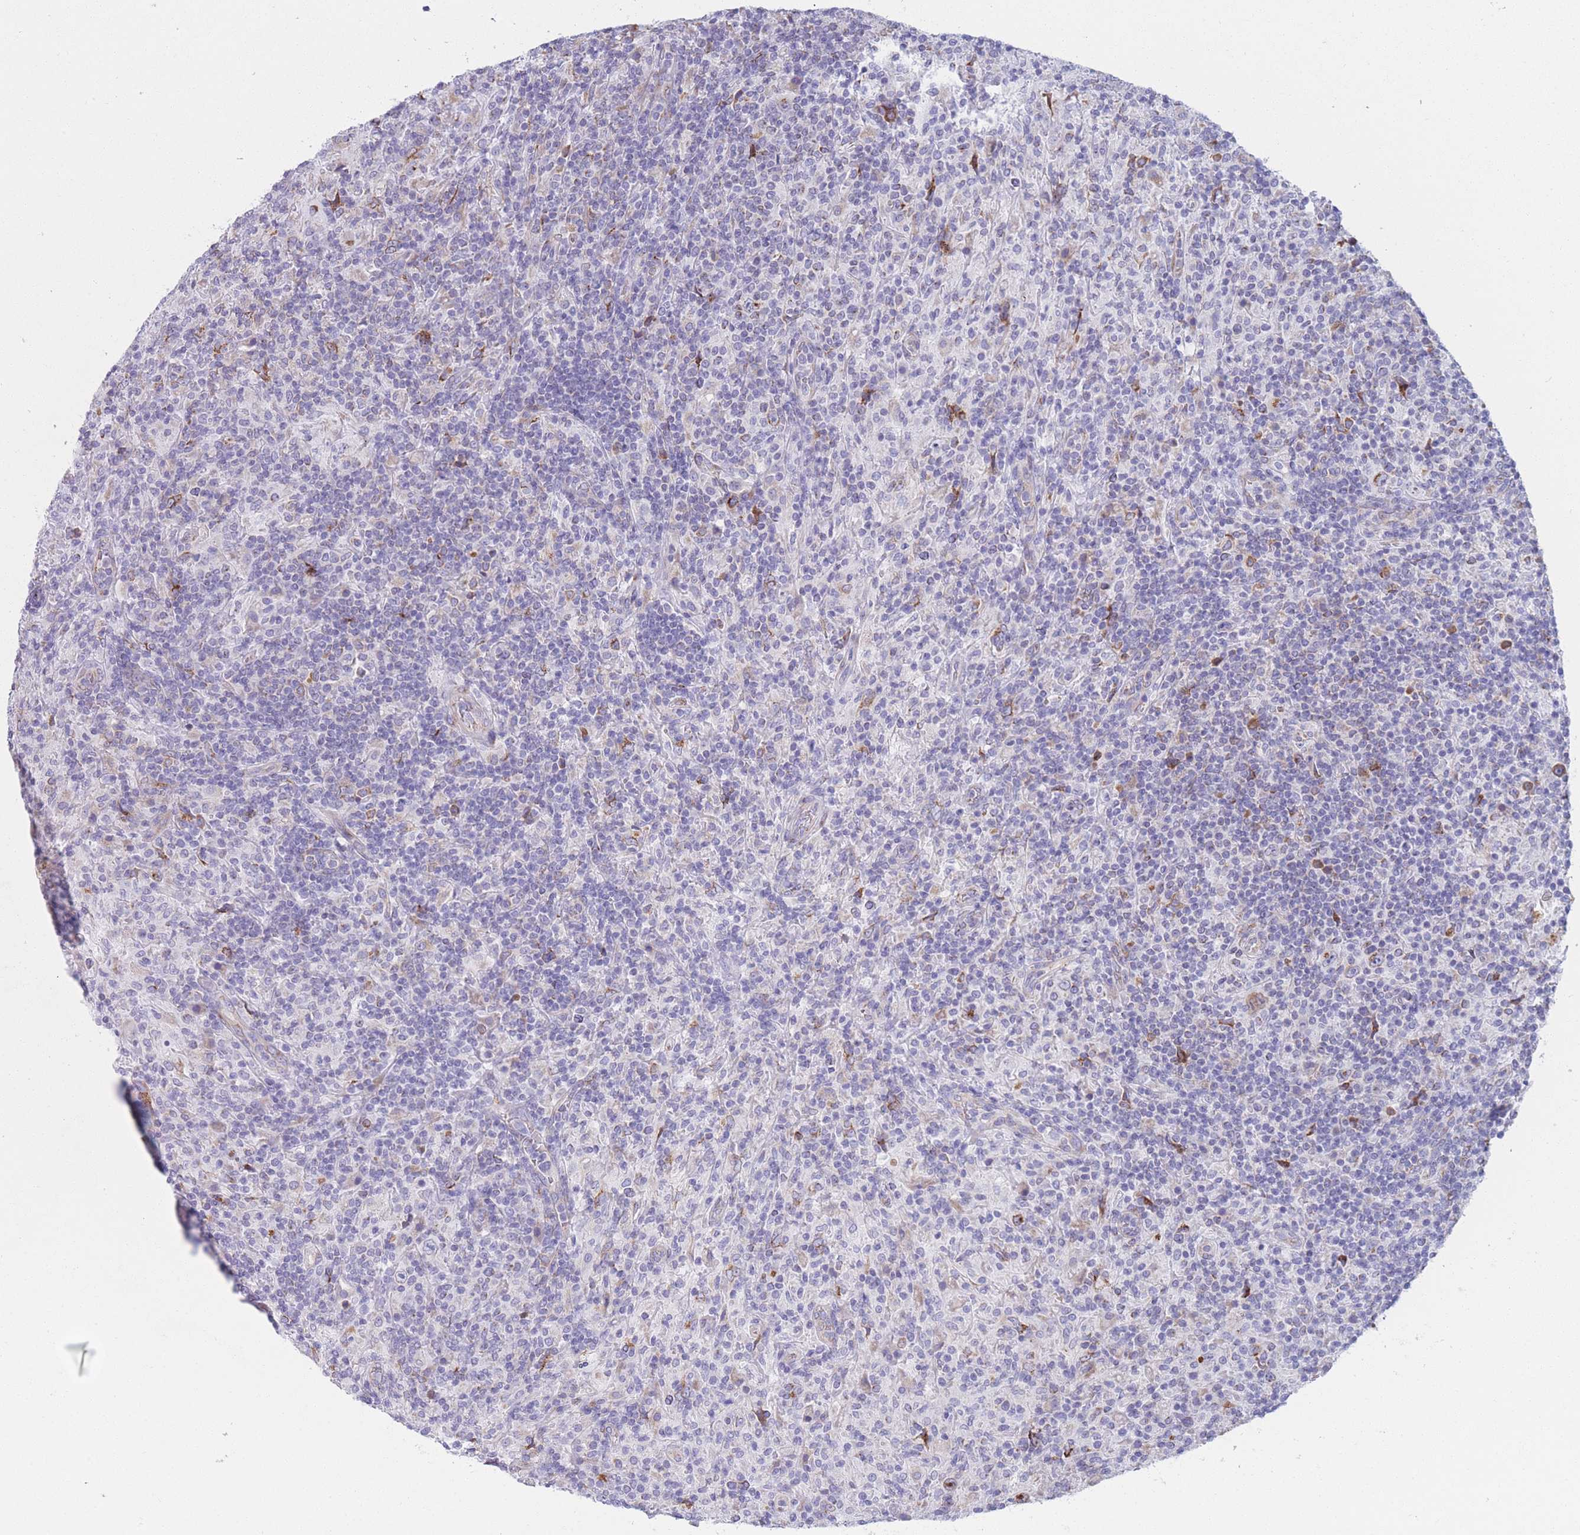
{"staining": {"intensity": "moderate", "quantity": "25%-75%", "location": "cytoplasmic/membranous"}, "tissue": "lymphoma", "cell_type": "Tumor cells", "image_type": "cancer", "snomed": [{"axis": "morphology", "description": "Hodgkin's disease, NOS"}, {"axis": "topography", "description": "Lymph node"}], "caption": "Hodgkin's disease tissue reveals moderate cytoplasmic/membranous positivity in approximately 25%-75% of tumor cells, visualized by immunohistochemistry. (IHC, brightfield microscopy, high magnification).", "gene": "MRPL30", "patient": {"sex": "male", "age": 70}}